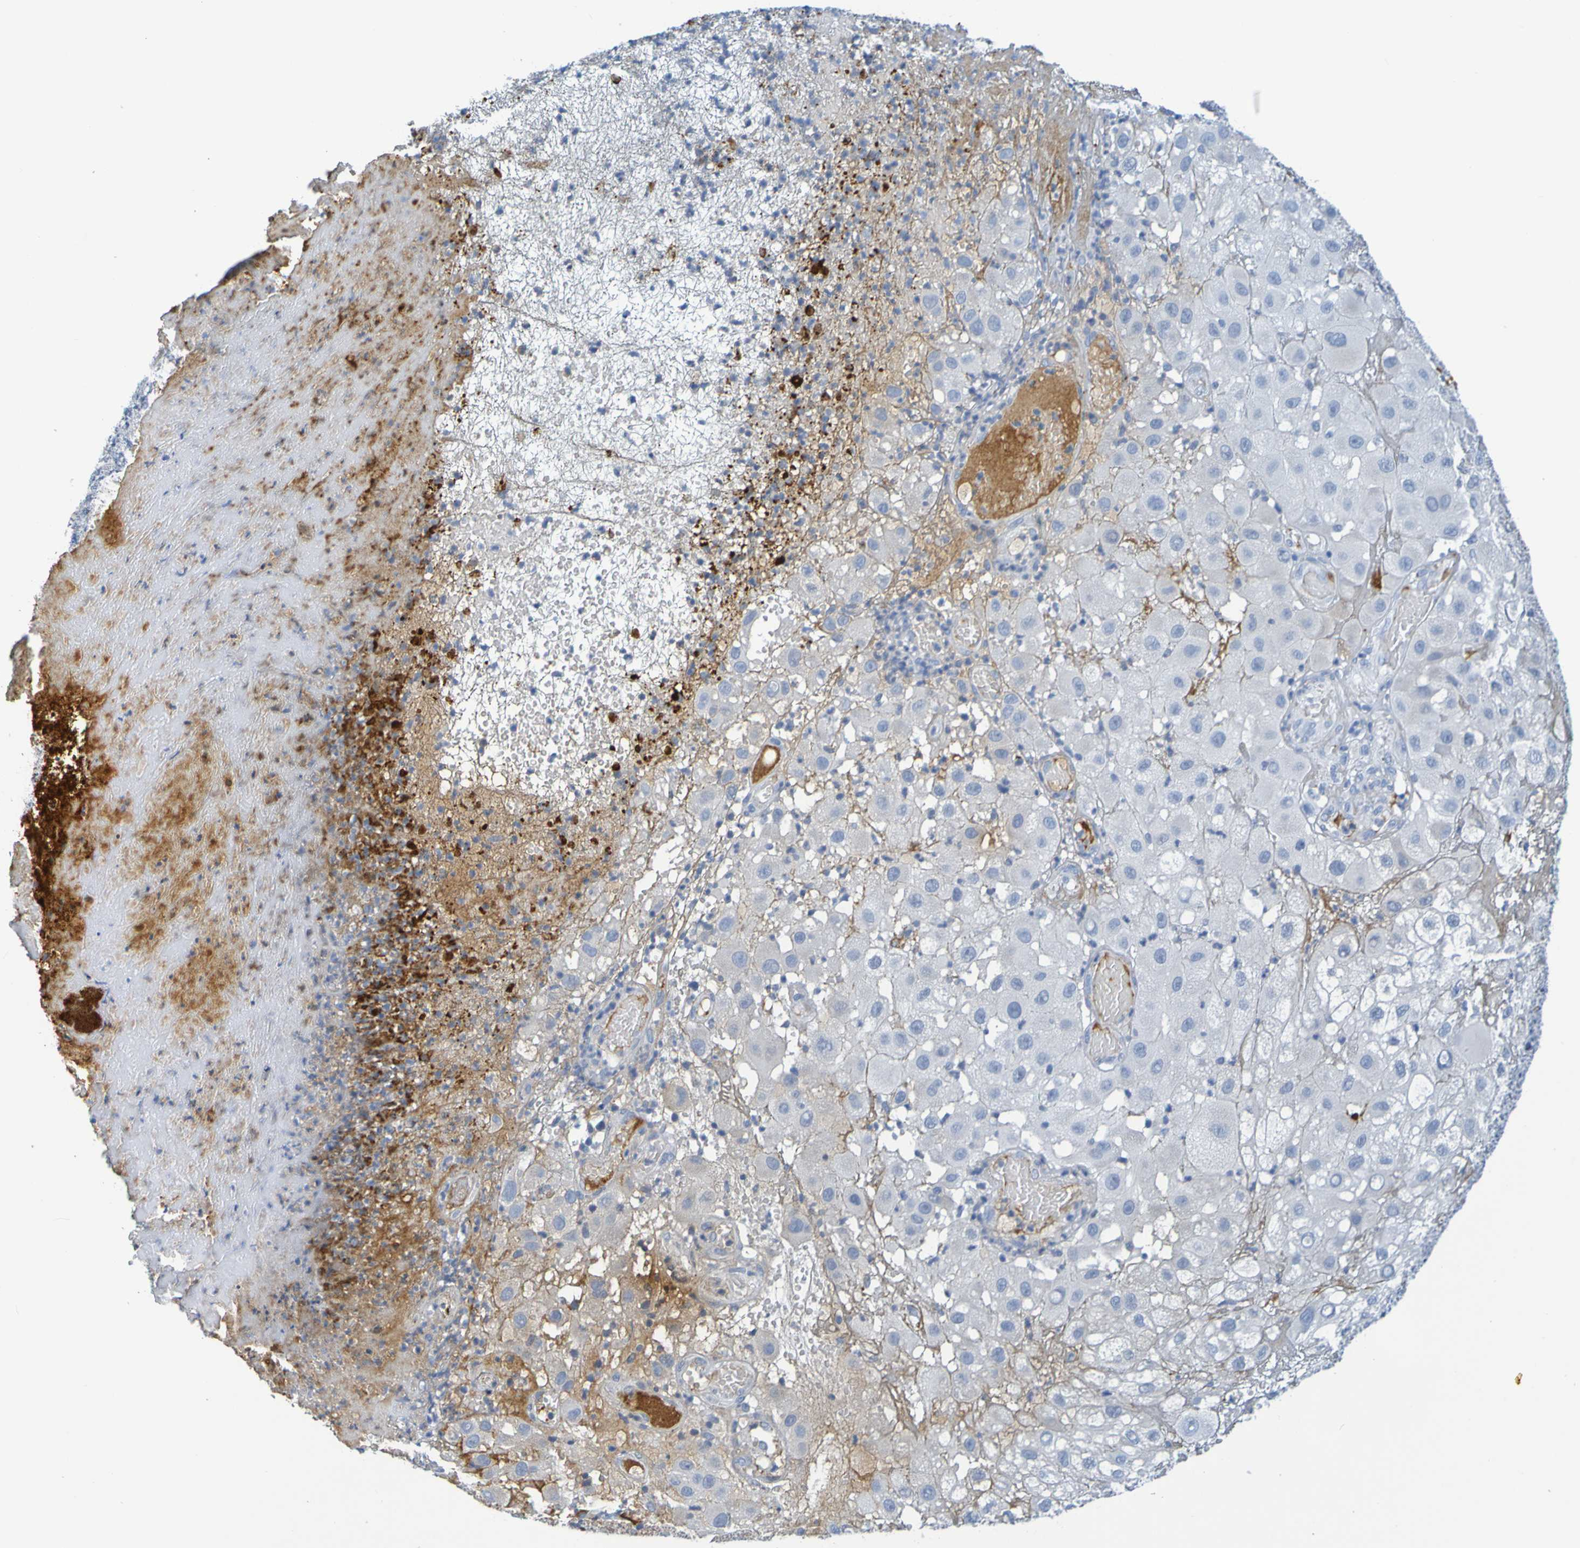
{"staining": {"intensity": "weak", "quantity": "<25%", "location": "cytoplasmic/membranous"}, "tissue": "melanoma", "cell_type": "Tumor cells", "image_type": "cancer", "snomed": [{"axis": "morphology", "description": "Malignant melanoma, NOS"}, {"axis": "topography", "description": "Skin"}], "caption": "The immunohistochemistry histopathology image has no significant staining in tumor cells of malignant melanoma tissue.", "gene": "IL10", "patient": {"sex": "female", "age": 81}}